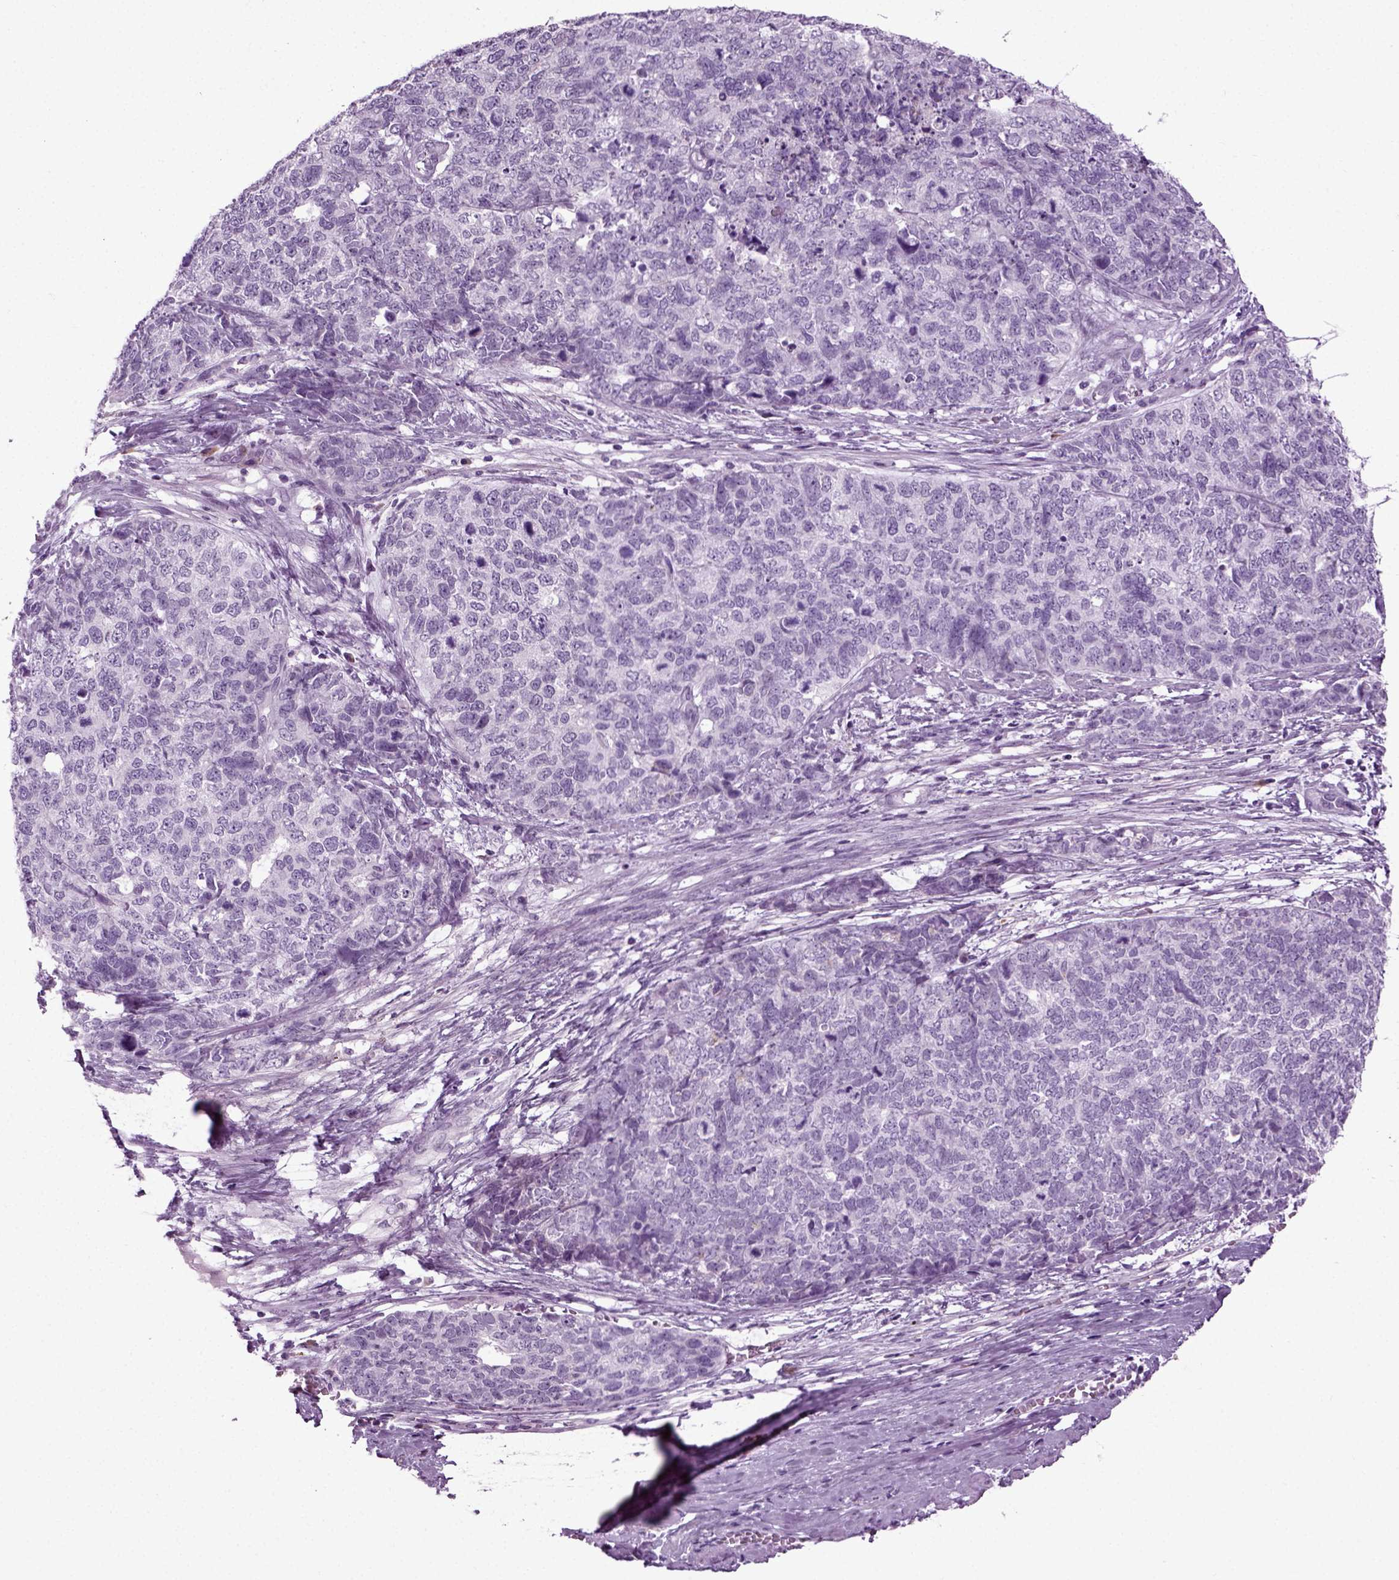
{"staining": {"intensity": "negative", "quantity": "none", "location": "none"}, "tissue": "cervical cancer", "cell_type": "Tumor cells", "image_type": "cancer", "snomed": [{"axis": "morphology", "description": "Squamous cell carcinoma, NOS"}, {"axis": "topography", "description": "Cervix"}], "caption": "Tumor cells are negative for brown protein staining in squamous cell carcinoma (cervical).", "gene": "PRLH", "patient": {"sex": "female", "age": 63}}